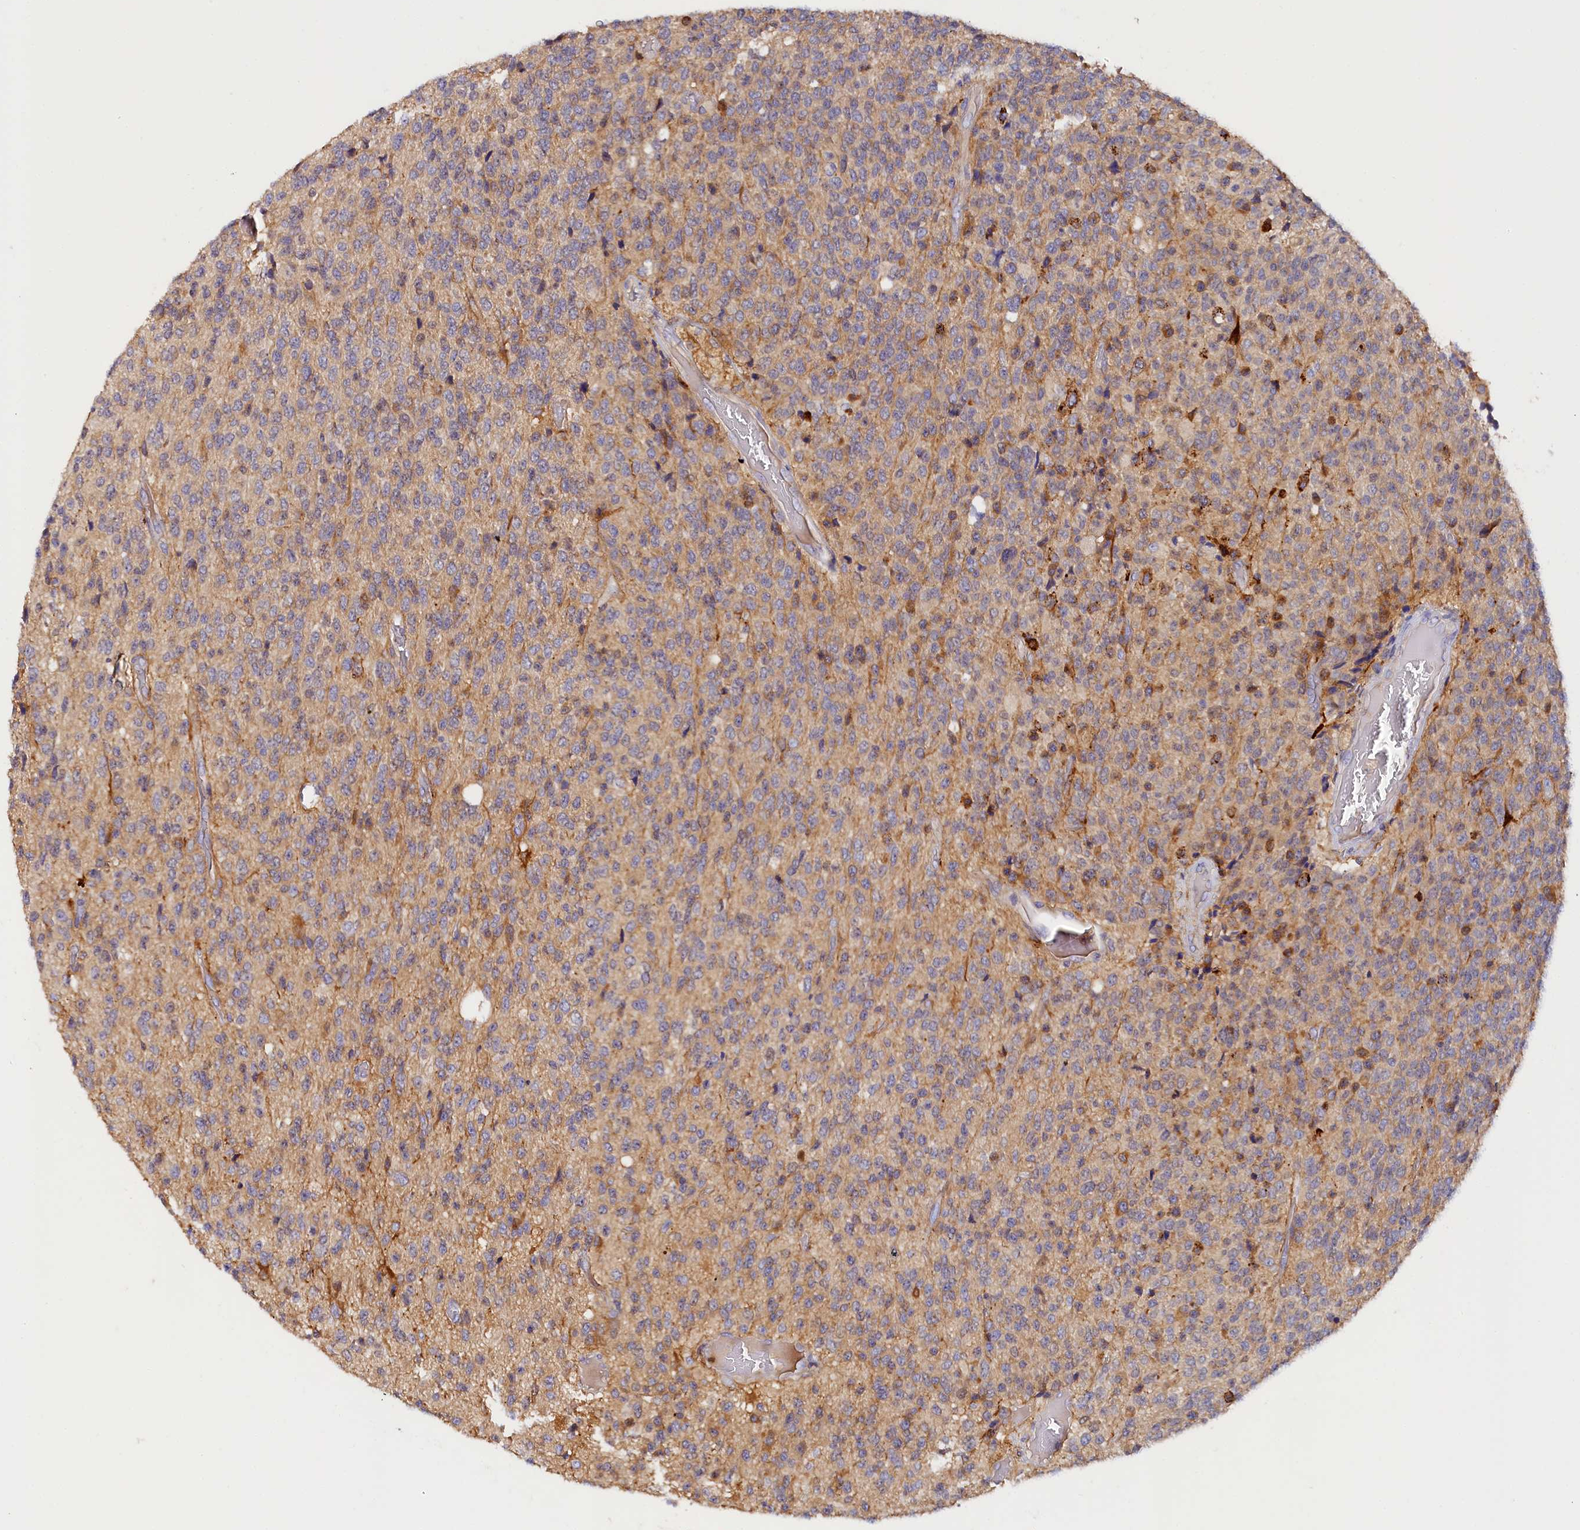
{"staining": {"intensity": "negative", "quantity": "none", "location": "none"}, "tissue": "glioma", "cell_type": "Tumor cells", "image_type": "cancer", "snomed": [{"axis": "morphology", "description": "Glioma, malignant, High grade"}, {"axis": "topography", "description": "pancreas cauda"}], "caption": "Tumor cells show no significant staining in malignant high-grade glioma. Nuclei are stained in blue.", "gene": "KATNB1", "patient": {"sex": "male", "age": 60}}